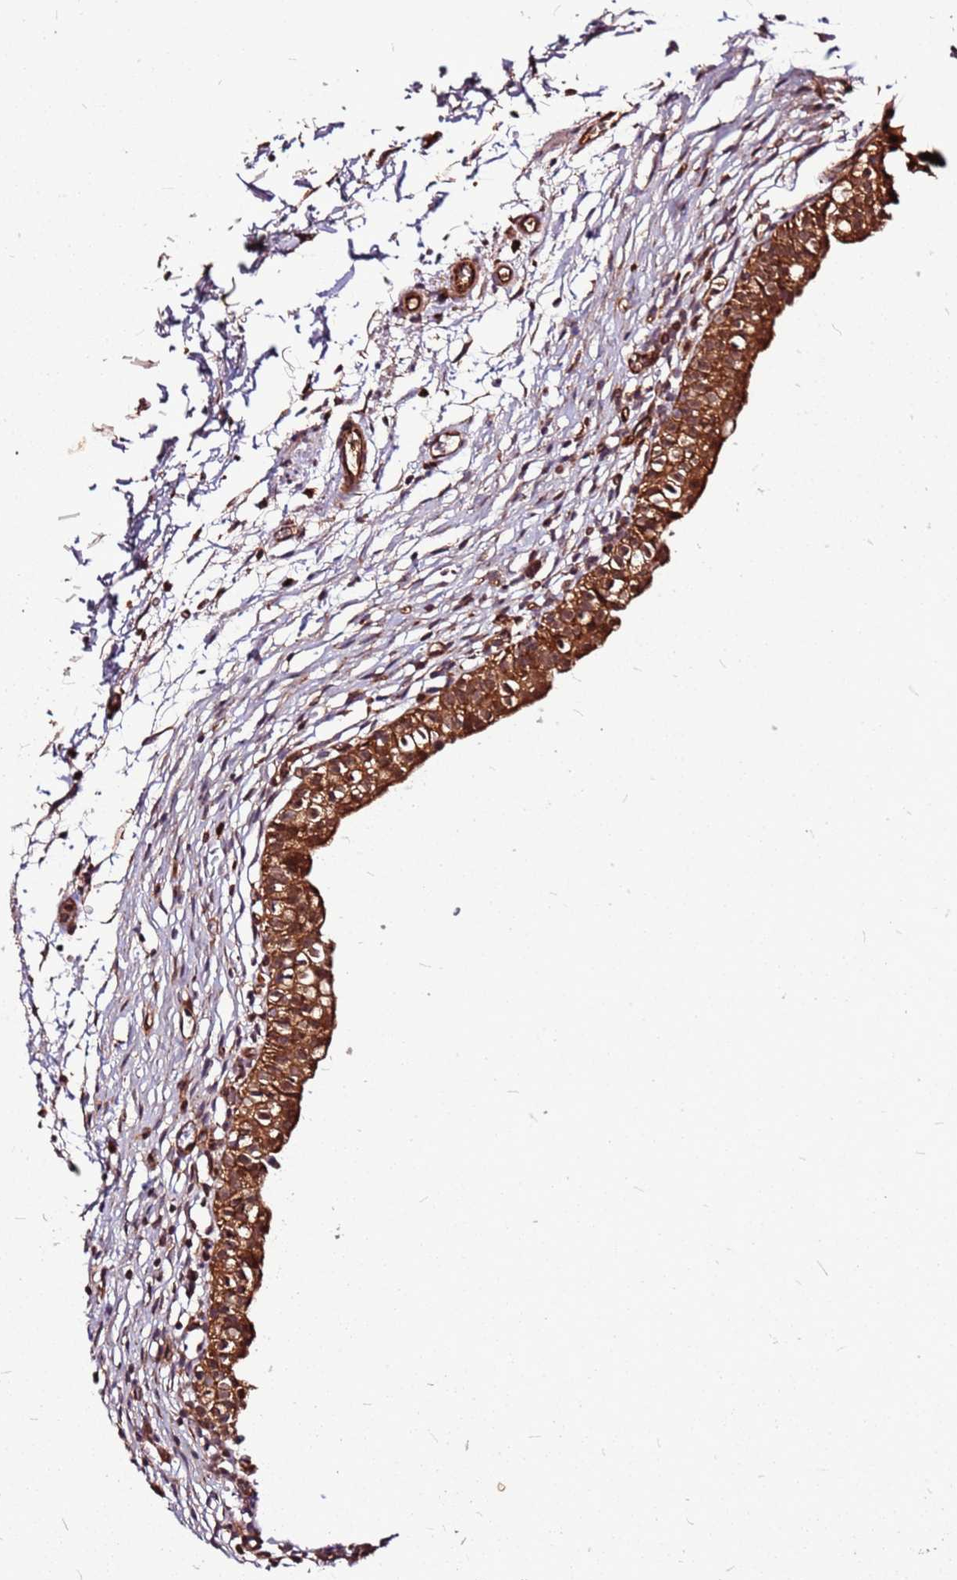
{"staining": {"intensity": "strong", "quantity": ">75%", "location": "cytoplasmic/membranous"}, "tissue": "urinary bladder", "cell_type": "Urothelial cells", "image_type": "normal", "snomed": [{"axis": "morphology", "description": "Normal tissue, NOS"}, {"axis": "topography", "description": "Urinary bladder"}, {"axis": "topography", "description": "Peripheral nerve tissue"}], "caption": "IHC of unremarkable human urinary bladder reveals high levels of strong cytoplasmic/membranous expression in about >75% of urothelial cells. Using DAB (brown) and hematoxylin (blue) stains, captured at high magnification using brightfield microscopy.", "gene": "LYPLAL1", "patient": {"sex": "male", "age": 55}}